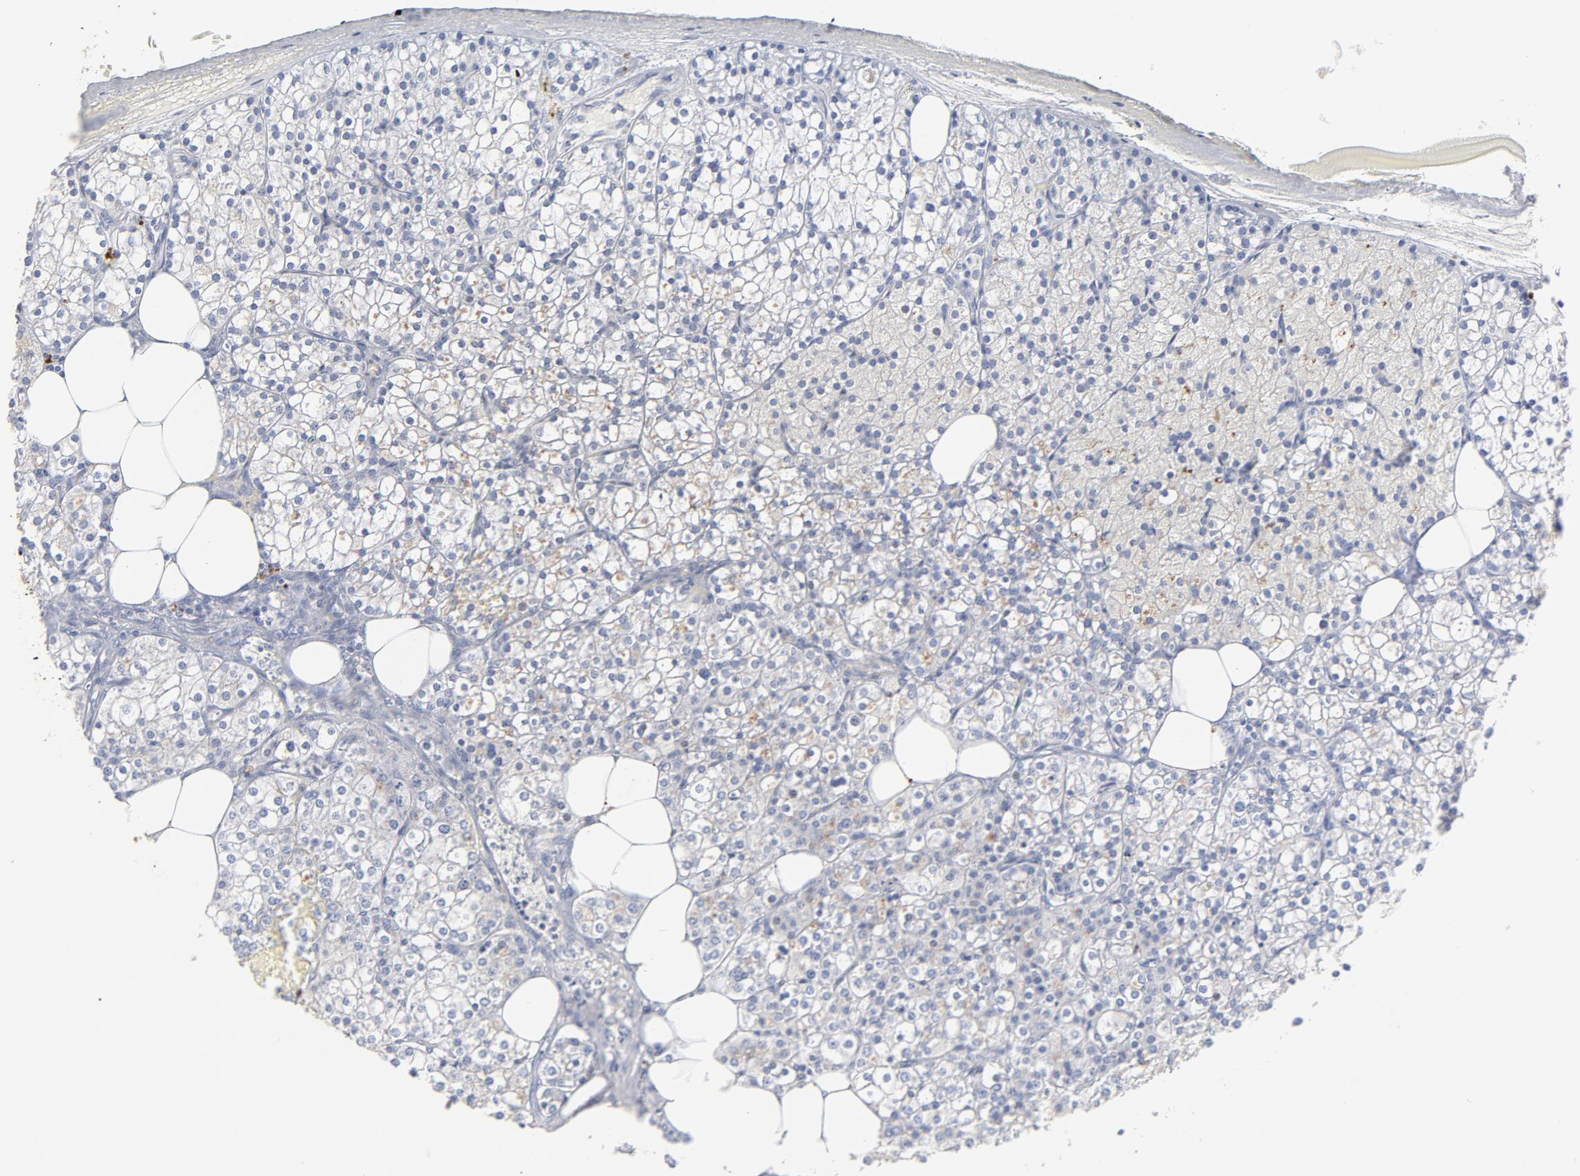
{"staining": {"intensity": "moderate", "quantity": ">75%", "location": "cytoplasmic/membranous"}, "tissue": "parathyroid gland", "cell_type": "Glandular cells", "image_type": "normal", "snomed": [{"axis": "morphology", "description": "Normal tissue, NOS"}, {"axis": "topography", "description": "Parathyroid gland"}], "caption": "About >75% of glandular cells in benign human parathyroid gland display moderate cytoplasmic/membranous protein expression as visualized by brown immunohistochemical staining.", "gene": "RAPGEF3", "patient": {"sex": "female", "age": 63}}